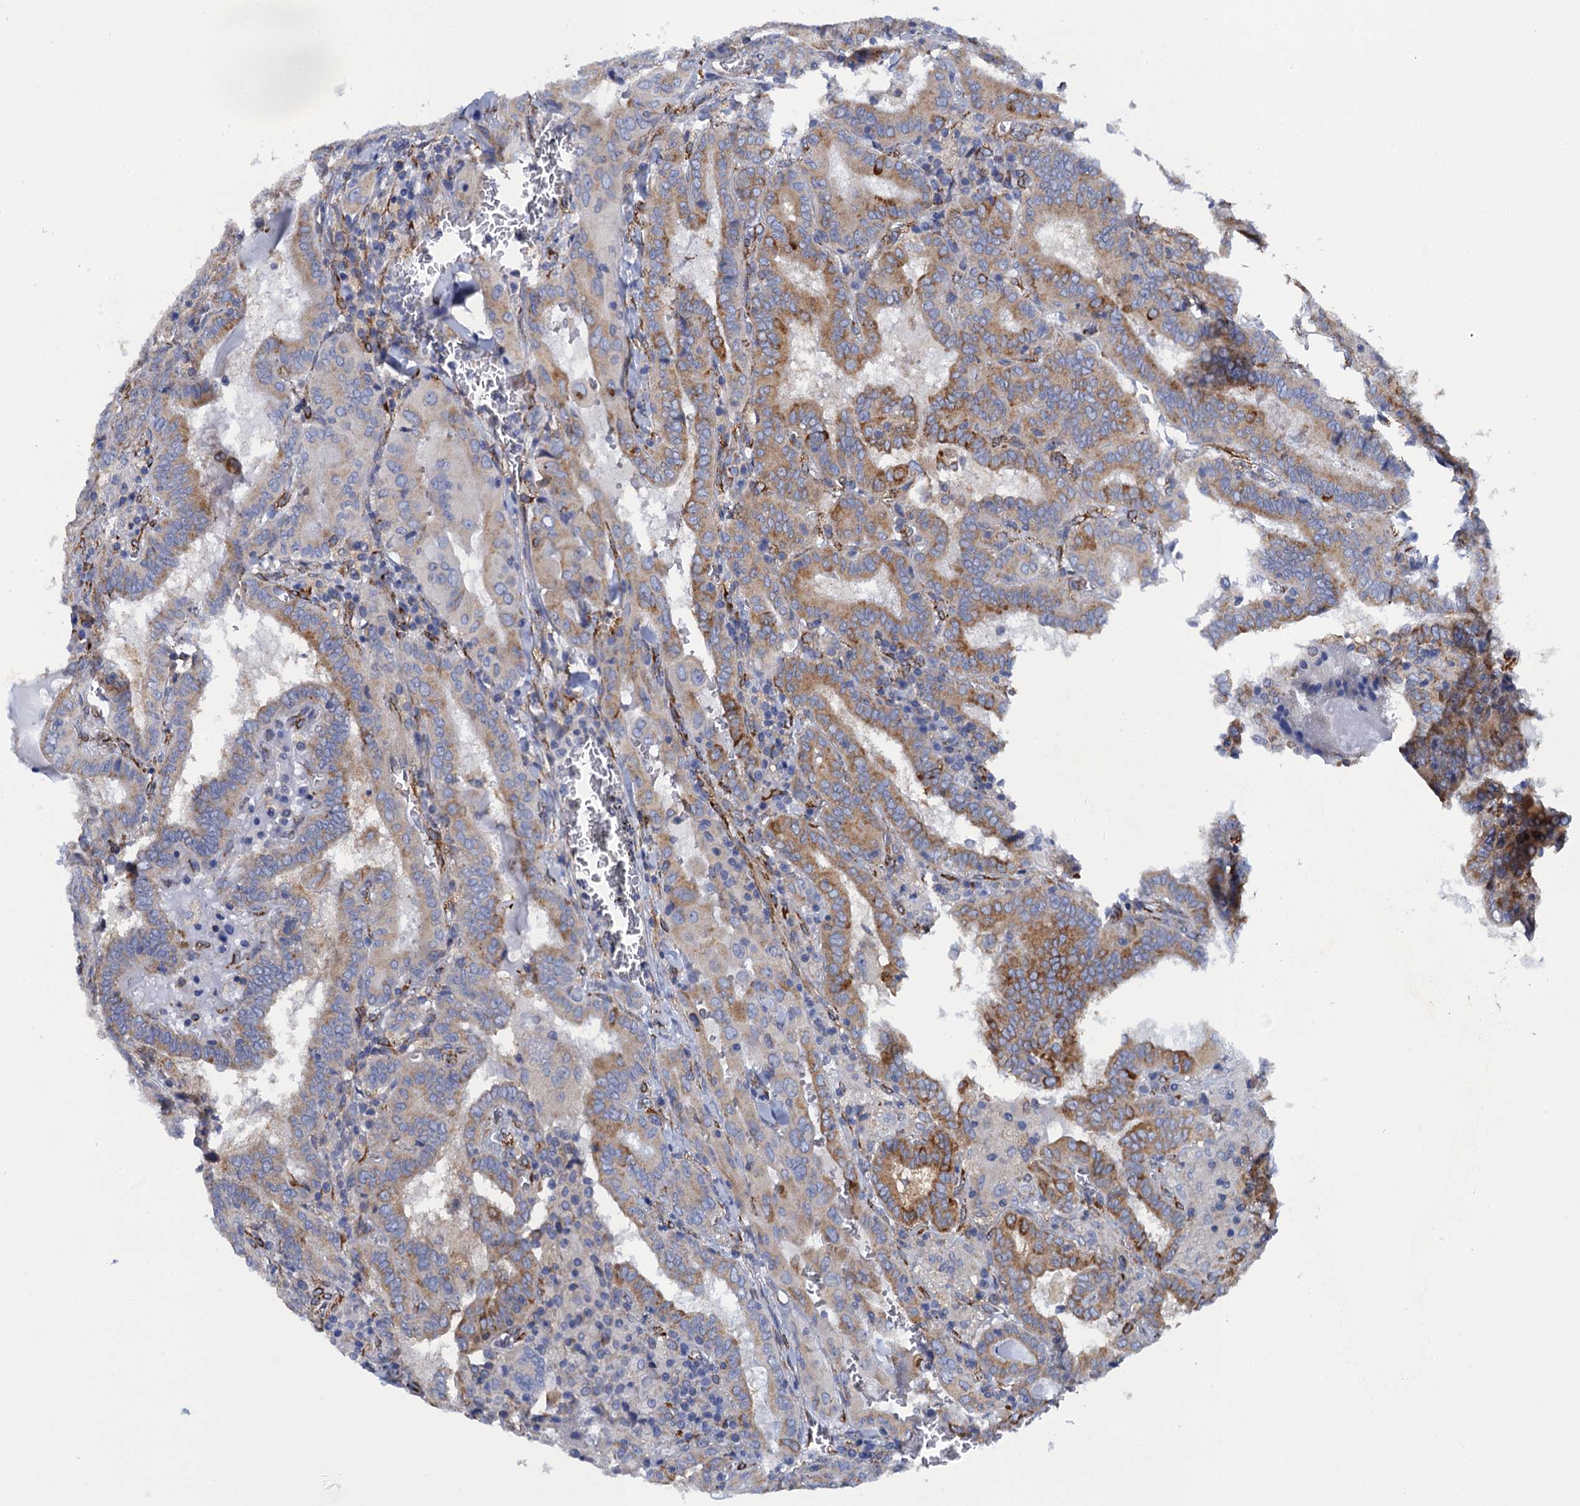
{"staining": {"intensity": "moderate", "quantity": "25%-75%", "location": "cytoplasmic/membranous"}, "tissue": "thyroid cancer", "cell_type": "Tumor cells", "image_type": "cancer", "snomed": [{"axis": "morphology", "description": "Papillary adenocarcinoma, NOS"}, {"axis": "topography", "description": "Thyroid gland"}], "caption": "A micrograph of thyroid cancer stained for a protein exhibits moderate cytoplasmic/membranous brown staining in tumor cells.", "gene": "POGLUT3", "patient": {"sex": "female", "age": 72}}